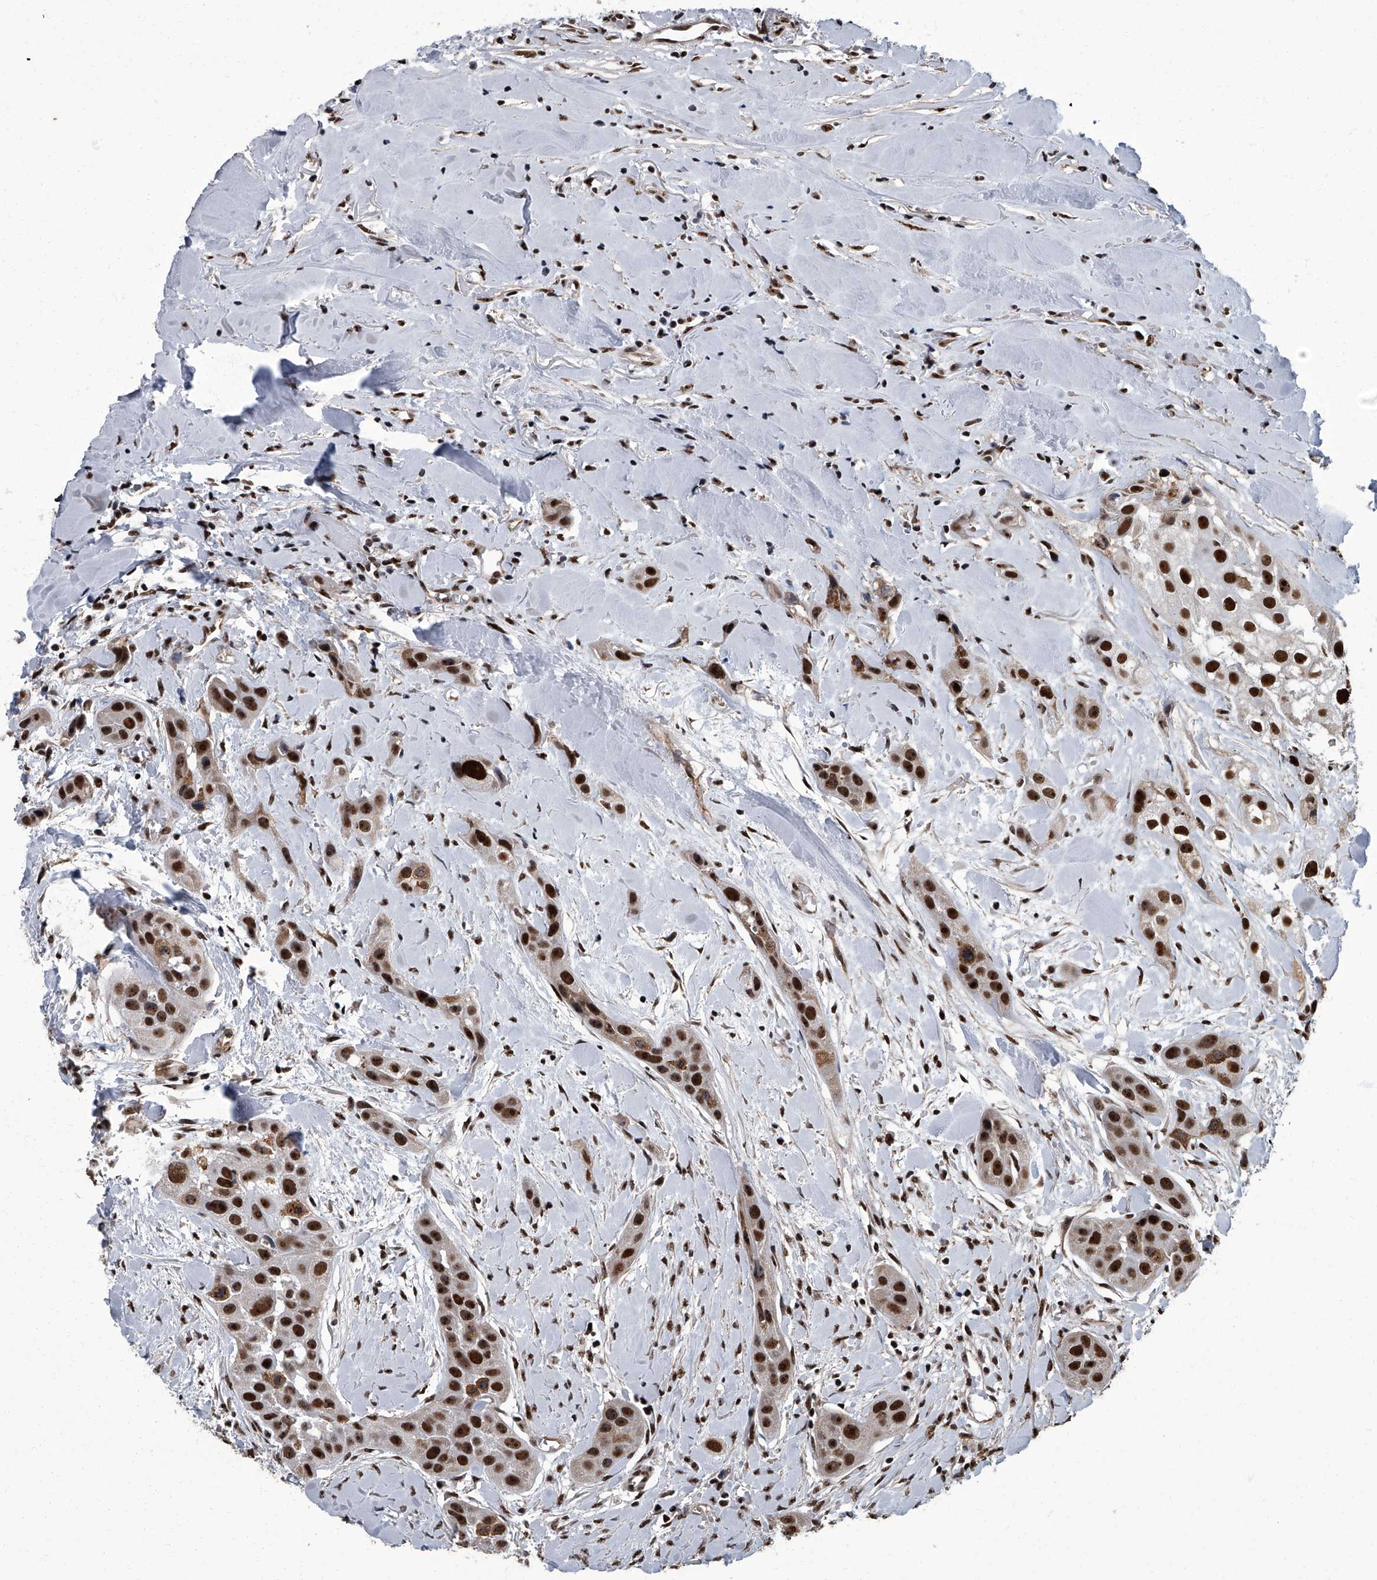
{"staining": {"intensity": "strong", "quantity": ">75%", "location": "nuclear"}, "tissue": "head and neck cancer", "cell_type": "Tumor cells", "image_type": "cancer", "snomed": [{"axis": "morphology", "description": "Normal tissue, NOS"}, {"axis": "morphology", "description": "Squamous cell carcinoma, NOS"}, {"axis": "topography", "description": "Skeletal muscle"}, {"axis": "topography", "description": "Head-Neck"}], "caption": "Strong nuclear expression for a protein is present in approximately >75% of tumor cells of squamous cell carcinoma (head and neck) using IHC.", "gene": "ZNF518B", "patient": {"sex": "male", "age": 51}}